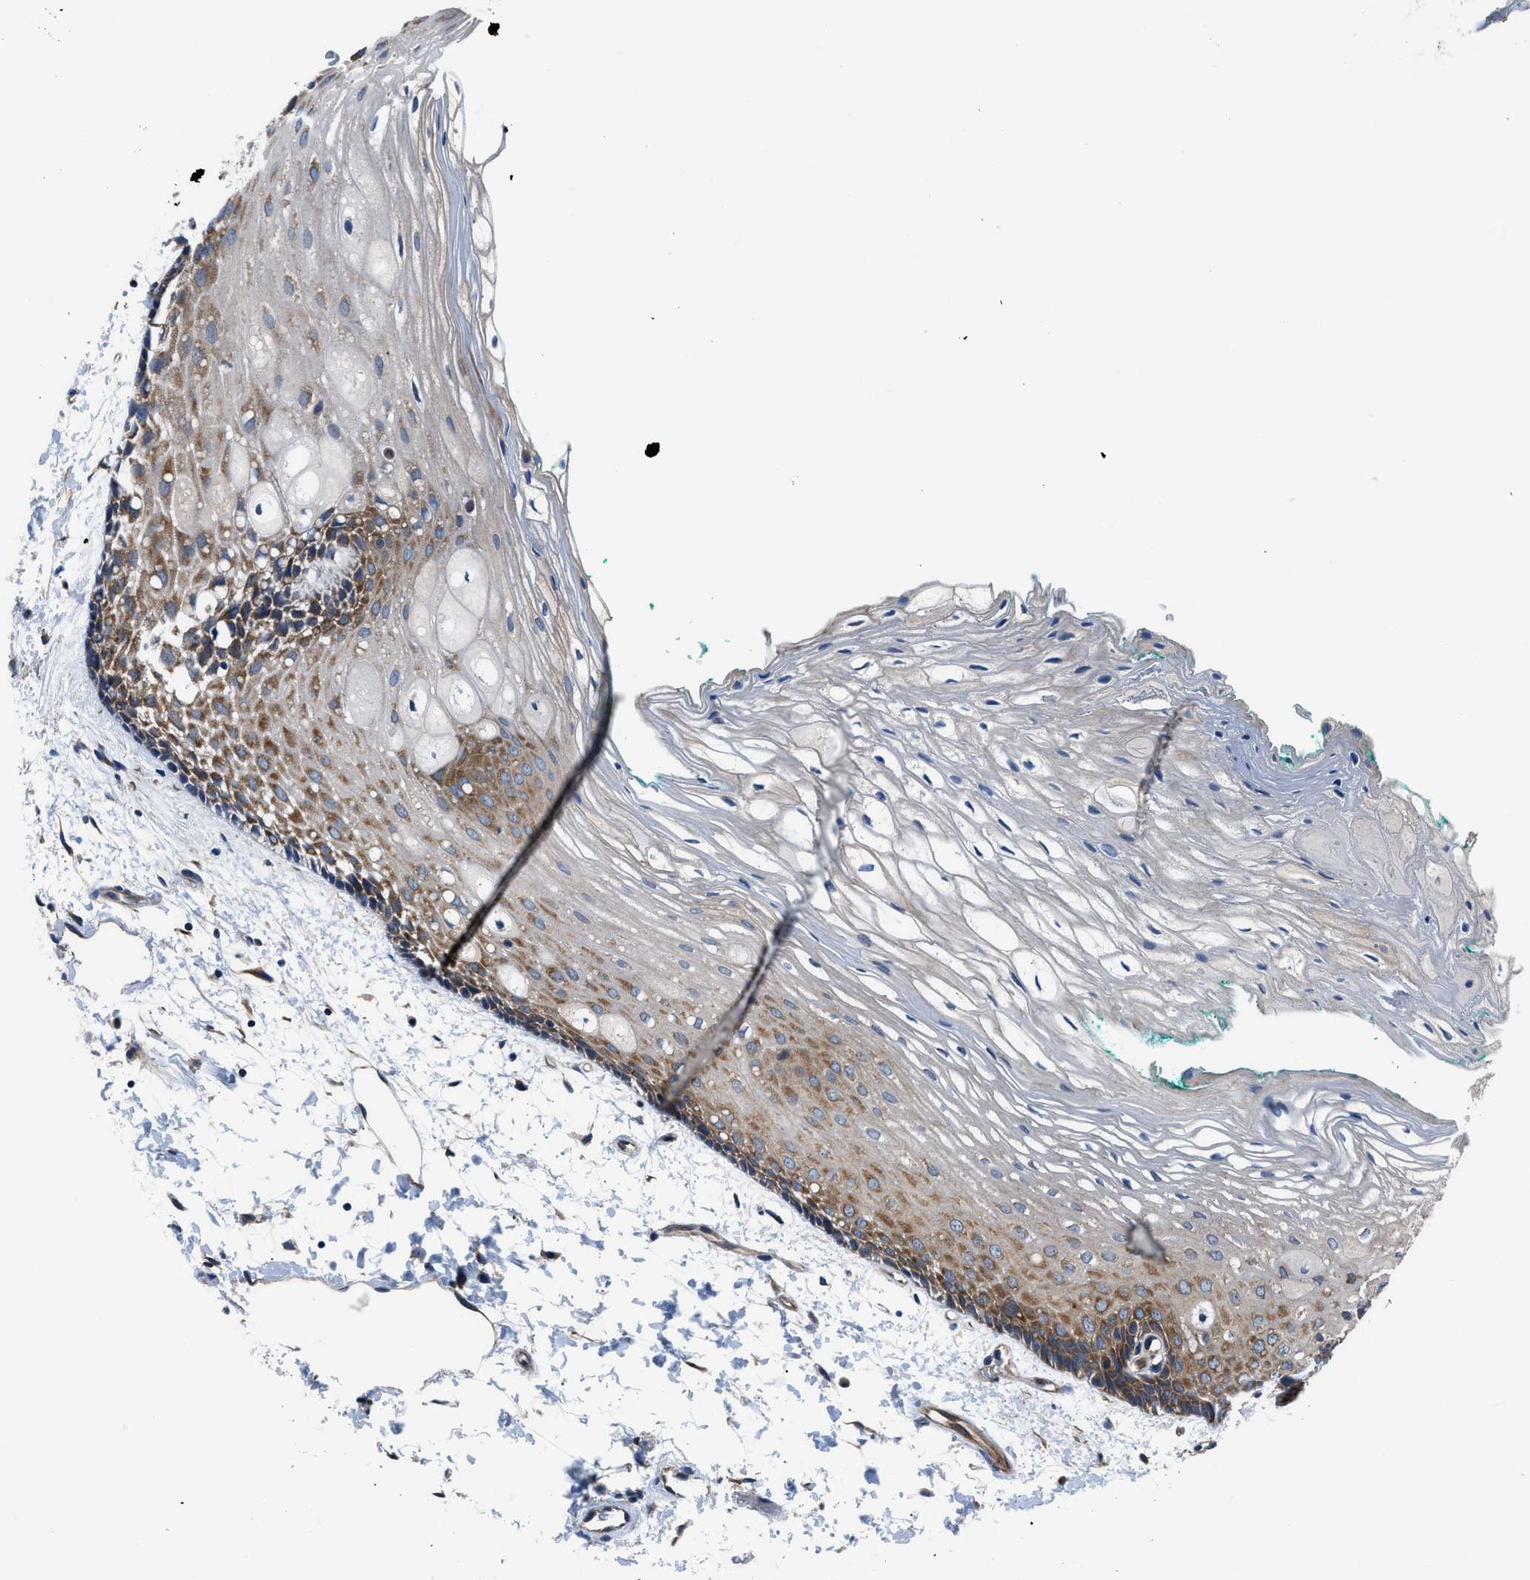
{"staining": {"intensity": "moderate", "quantity": ">75%", "location": "cytoplasmic/membranous"}, "tissue": "oral mucosa", "cell_type": "Squamous epithelial cells", "image_type": "normal", "snomed": [{"axis": "morphology", "description": "Normal tissue, NOS"}, {"axis": "topography", "description": "Skeletal muscle"}, {"axis": "topography", "description": "Oral tissue"}, {"axis": "topography", "description": "Peripheral nerve tissue"}], "caption": "Immunohistochemistry (IHC) of unremarkable oral mucosa reveals medium levels of moderate cytoplasmic/membranous expression in about >75% of squamous epithelial cells. (brown staining indicates protein expression, while blue staining denotes nuclei).", "gene": "TRIP4", "patient": {"sex": "female", "age": 84}}